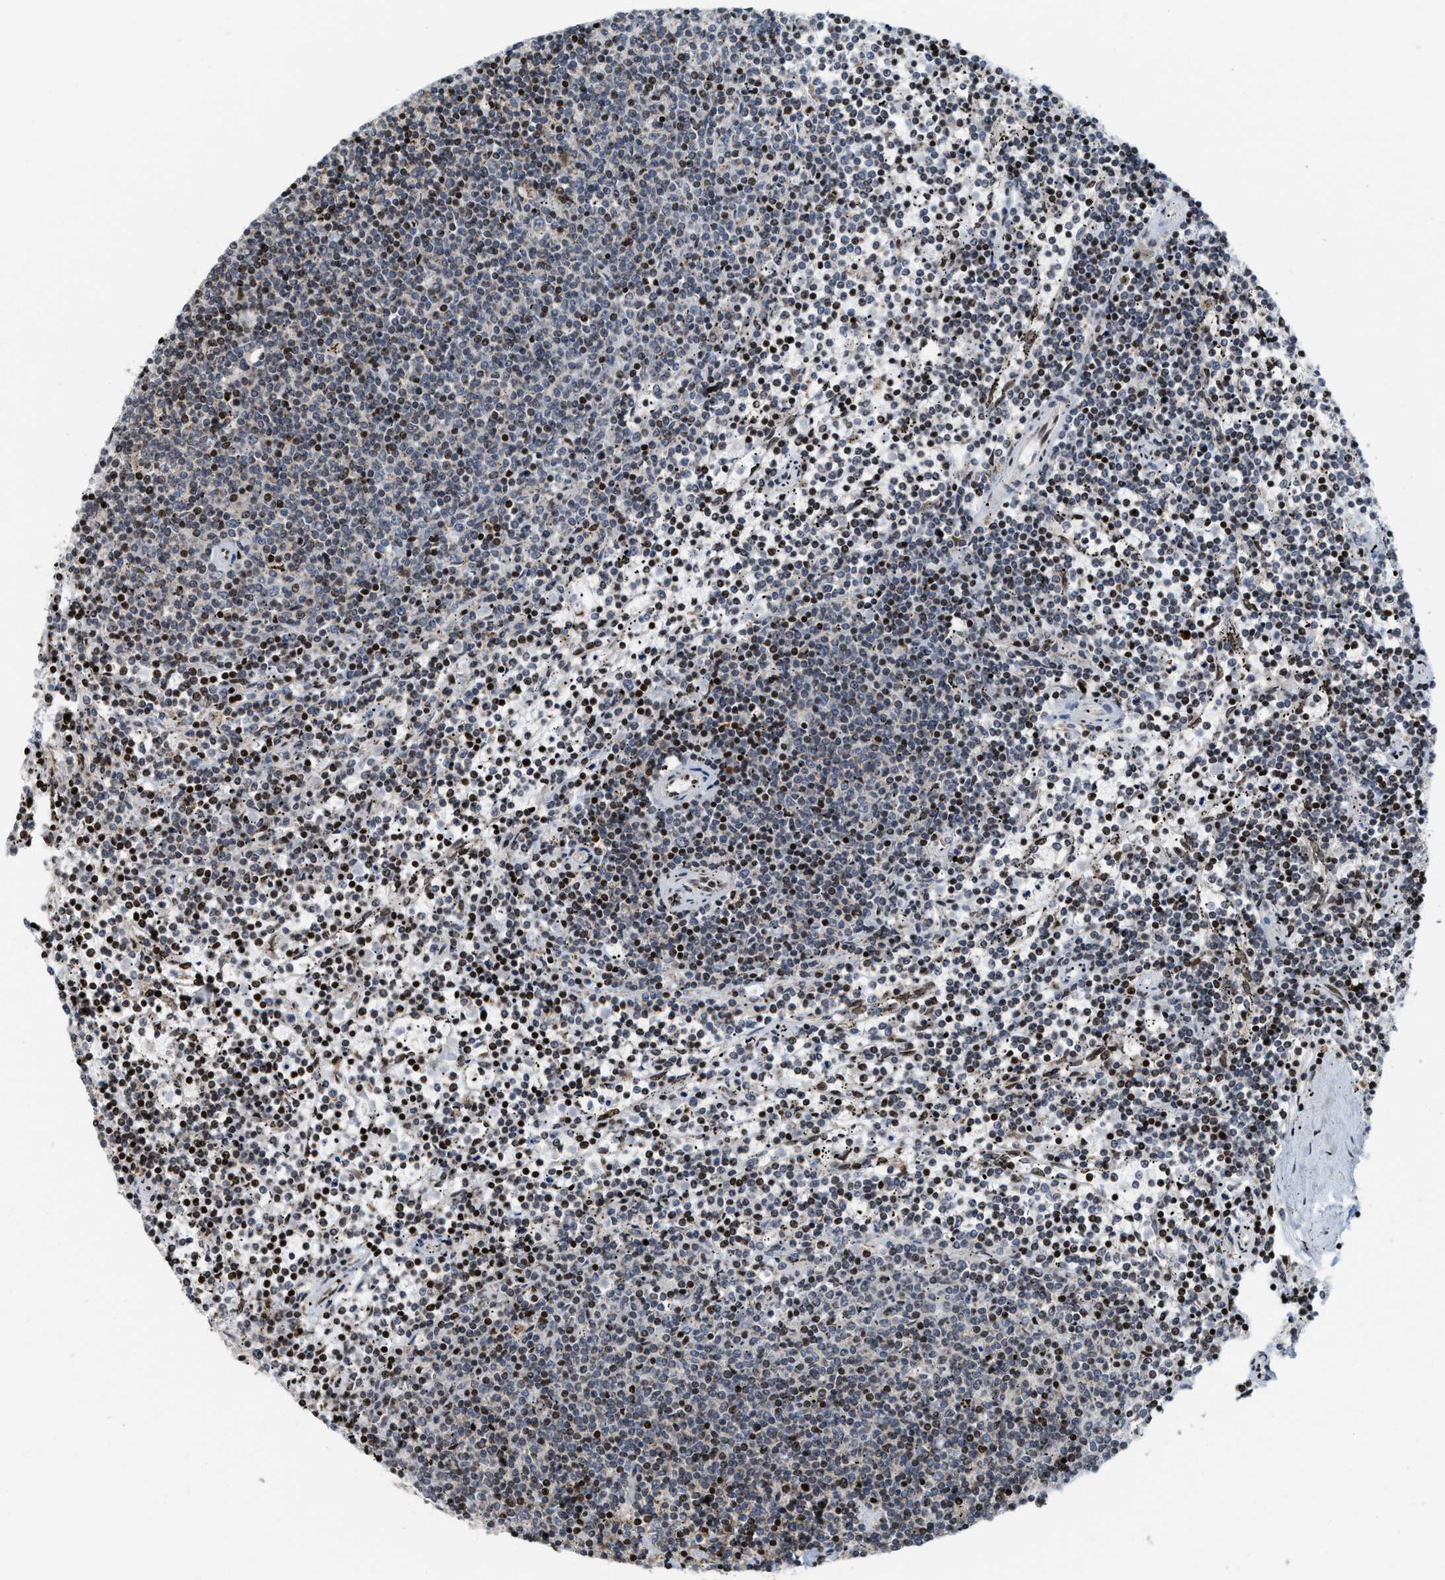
{"staining": {"intensity": "negative", "quantity": "none", "location": "none"}, "tissue": "lymphoma", "cell_type": "Tumor cells", "image_type": "cancer", "snomed": [{"axis": "morphology", "description": "Malignant lymphoma, non-Hodgkin's type, Low grade"}, {"axis": "topography", "description": "Spleen"}], "caption": "High power microscopy histopathology image of an immunohistochemistry image of low-grade malignant lymphoma, non-Hodgkin's type, revealing no significant expression in tumor cells. (DAB (3,3'-diaminobenzidine) immunohistochemistry, high magnification).", "gene": "PDZD2", "patient": {"sex": "female", "age": 50}}